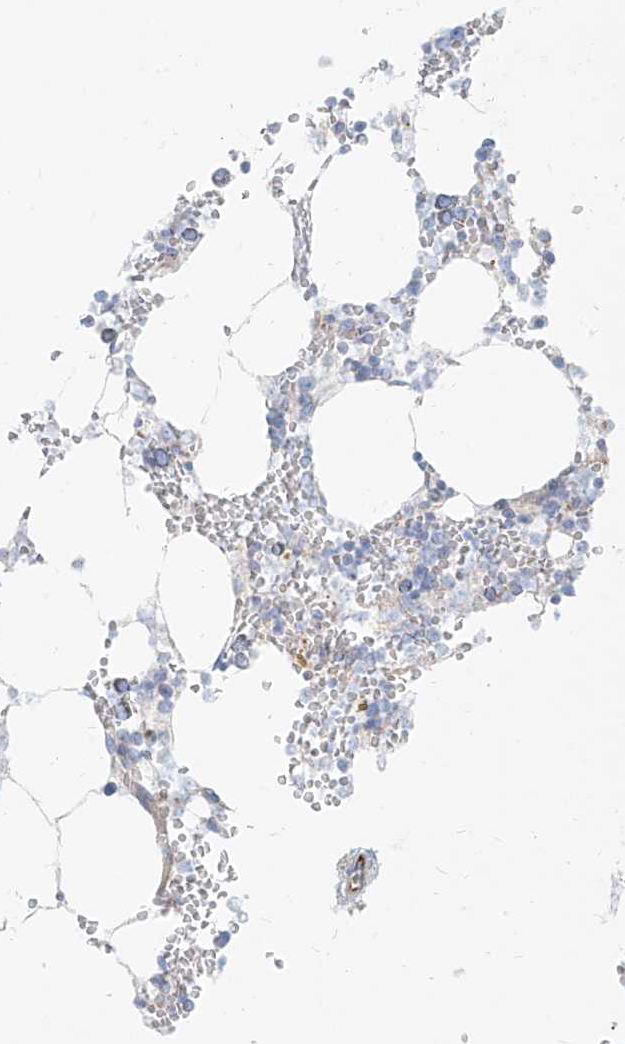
{"staining": {"intensity": "negative", "quantity": "none", "location": "none"}, "tissue": "bone marrow", "cell_type": "Hematopoietic cells", "image_type": "normal", "snomed": [{"axis": "morphology", "description": "Normal tissue, NOS"}, {"axis": "topography", "description": "Bone marrow"}], "caption": "Immunohistochemical staining of normal human bone marrow demonstrates no significant expression in hematopoietic cells. (DAB IHC with hematoxylin counter stain).", "gene": "MTX2", "patient": {"sex": "male", "age": 70}}